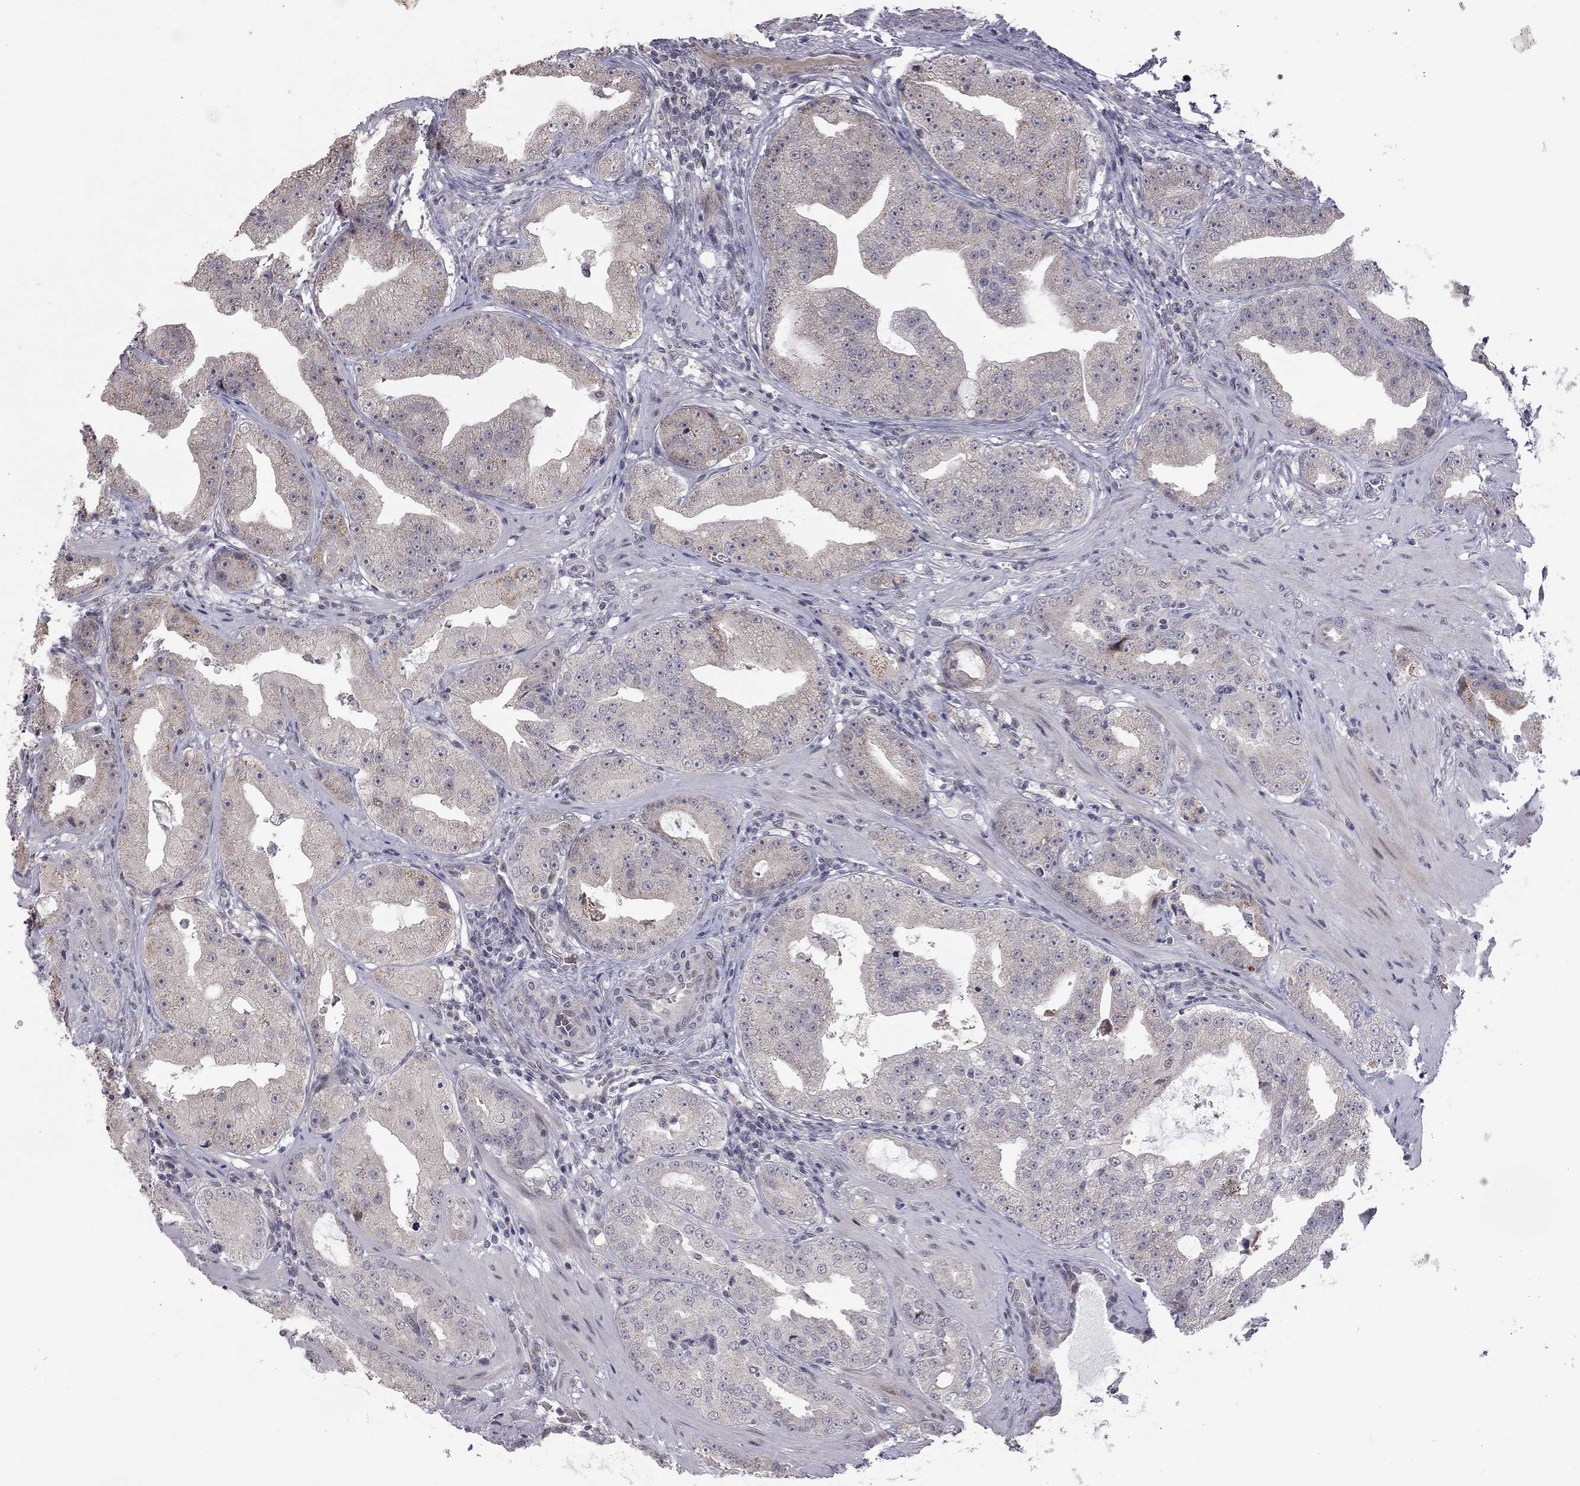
{"staining": {"intensity": "moderate", "quantity": "<25%", "location": "cytoplasmic/membranous"}, "tissue": "prostate cancer", "cell_type": "Tumor cells", "image_type": "cancer", "snomed": [{"axis": "morphology", "description": "Adenocarcinoma, Low grade"}, {"axis": "topography", "description": "Prostate"}], "caption": "An image of prostate cancer stained for a protein displays moderate cytoplasmic/membranous brown staining in tumor cells.", "gene": "MC3R", "patient": {"sex": "male", "age": 62}}